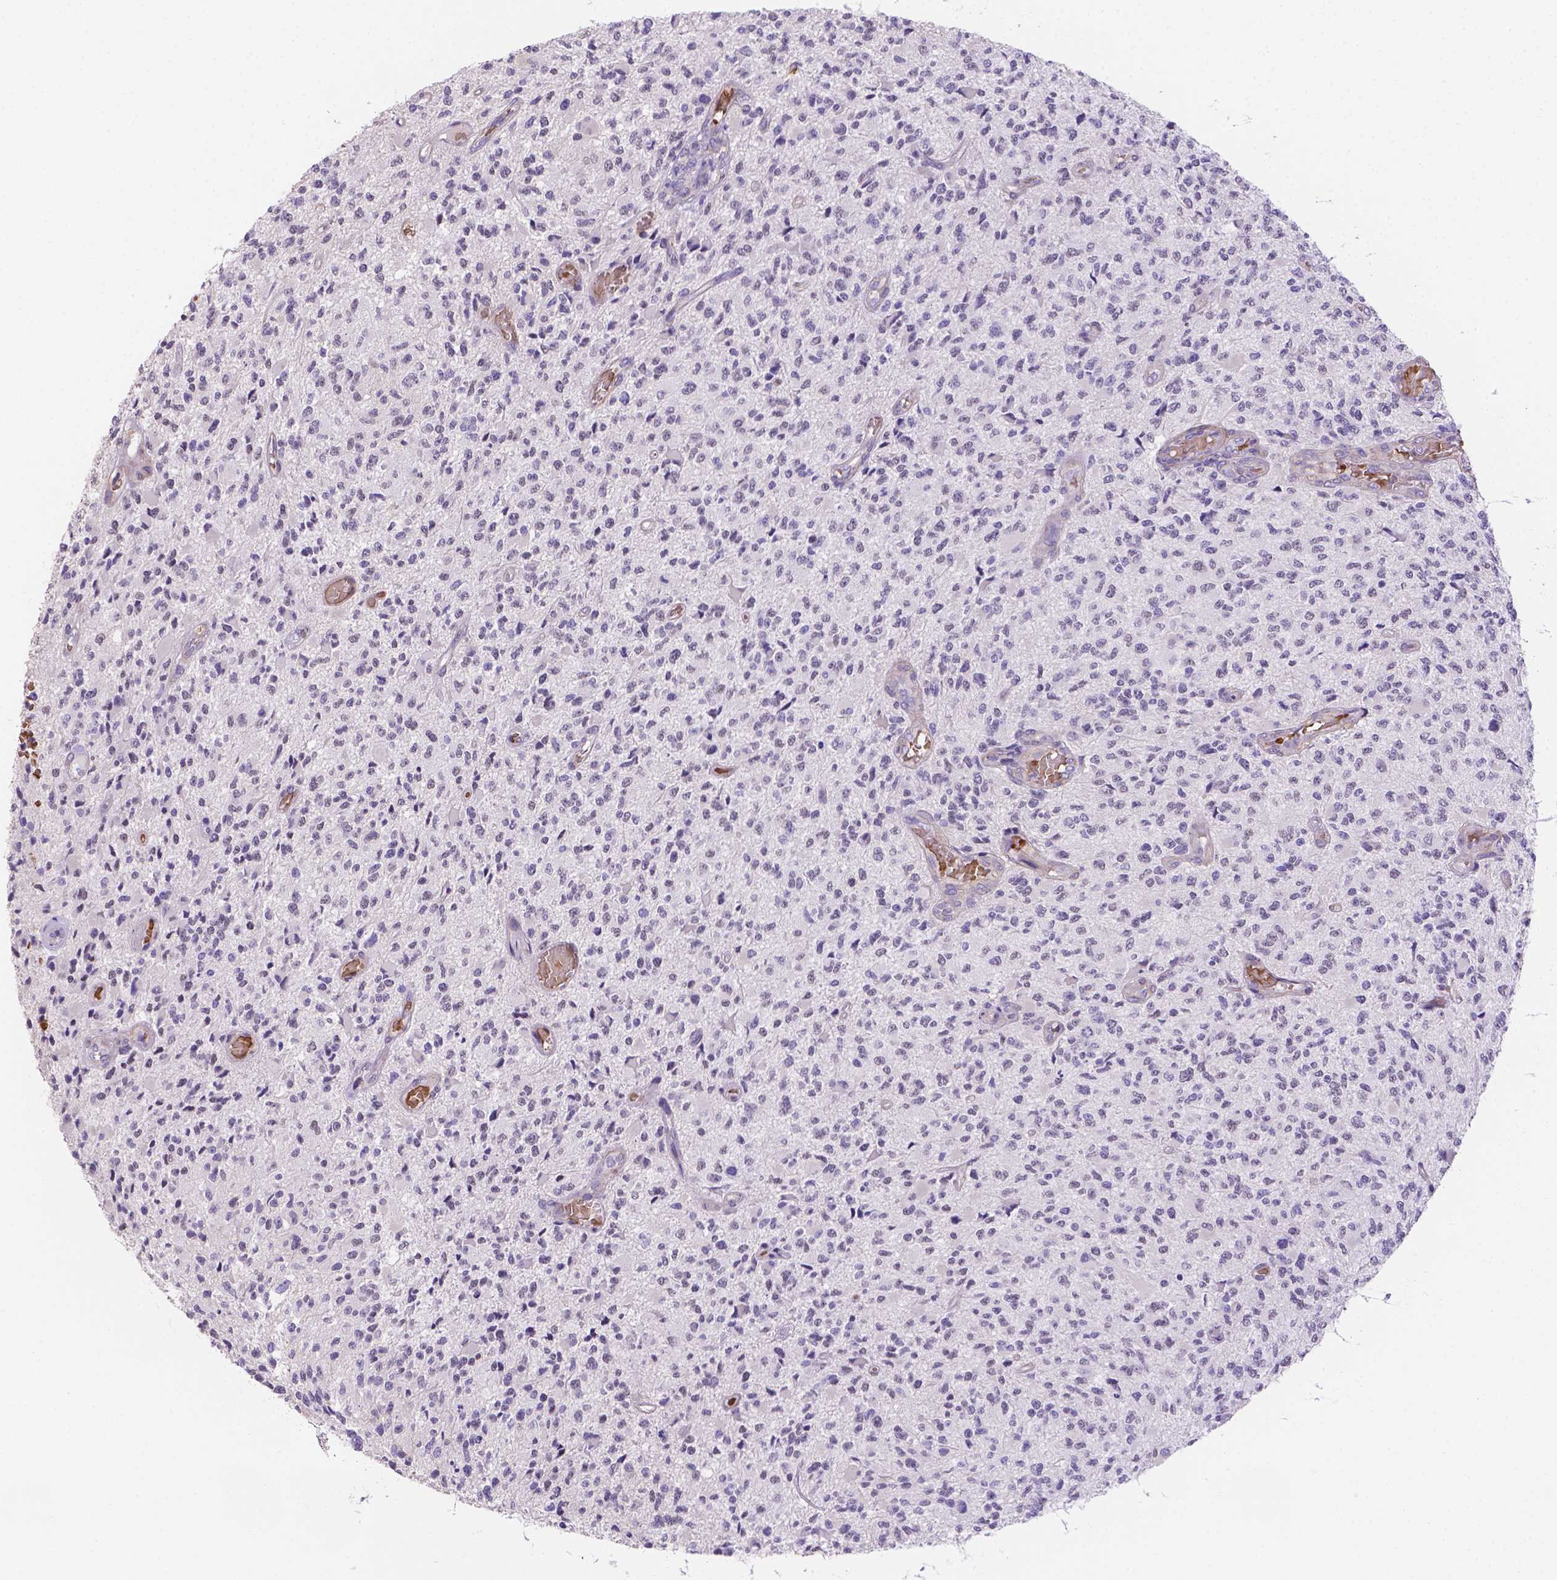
{"staining": {"intensity": "negative", "quantity": "none", "location": "none"}, "tissue": "glioma", "cell_type": "Tumor cells", "image_type": "cancer", "snomed": [{"axis": "morphology", "description": "Glioma, malignant, High grade"}, {"axis": "topography", "description": "Brain"}], "caption": "DAB (3,3'-diaminobenzidine) immunohistochemical staining of high-grade glioma (malignant) shows no significant positivity in tumor cells.", "gene": "SLC40A1", "patient": {"sex": "female", "age": 63}}